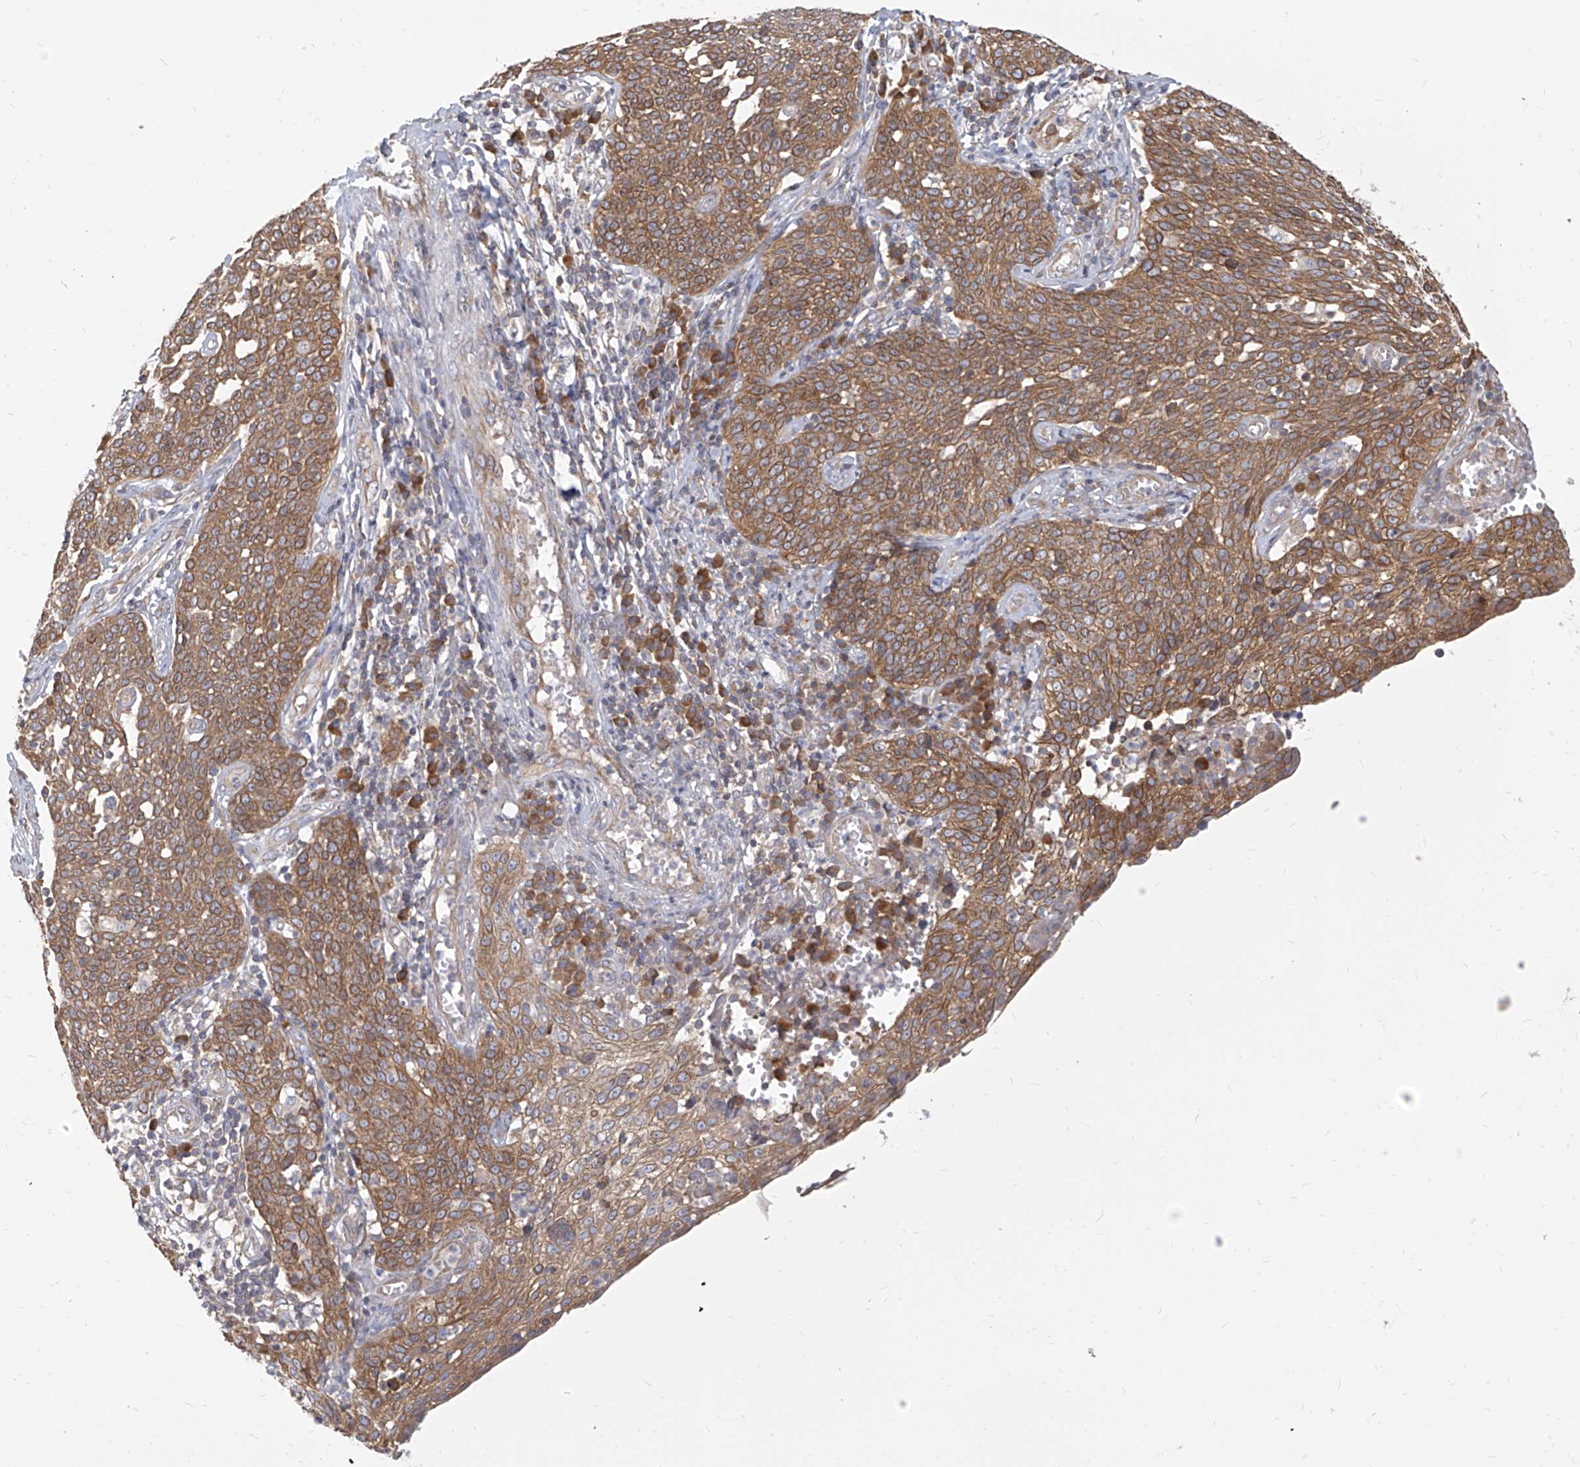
{"staining": {"intensity": "moderate", "quantity": ">75%", "location": "cytoplasmic/membranous"}, "tissue": "cervical cancer", "cell_type": "Tumor cells", "image_type": "cancer", "snomed": [{"axis": "morphology", "description": "Squamous cell carcinoma, NOS"}, {"axis": "topography", "description": "Cervix"}], "caption": "There is medium levels of moderate cytoplasmic/membranous positivity in tumor cells of cervical squamous cell carcinoma, as demonstrated by immunohistochemical staining (brown color).", "gene": "FAM83B", "patient": {"sex": "female", "age": 34}}